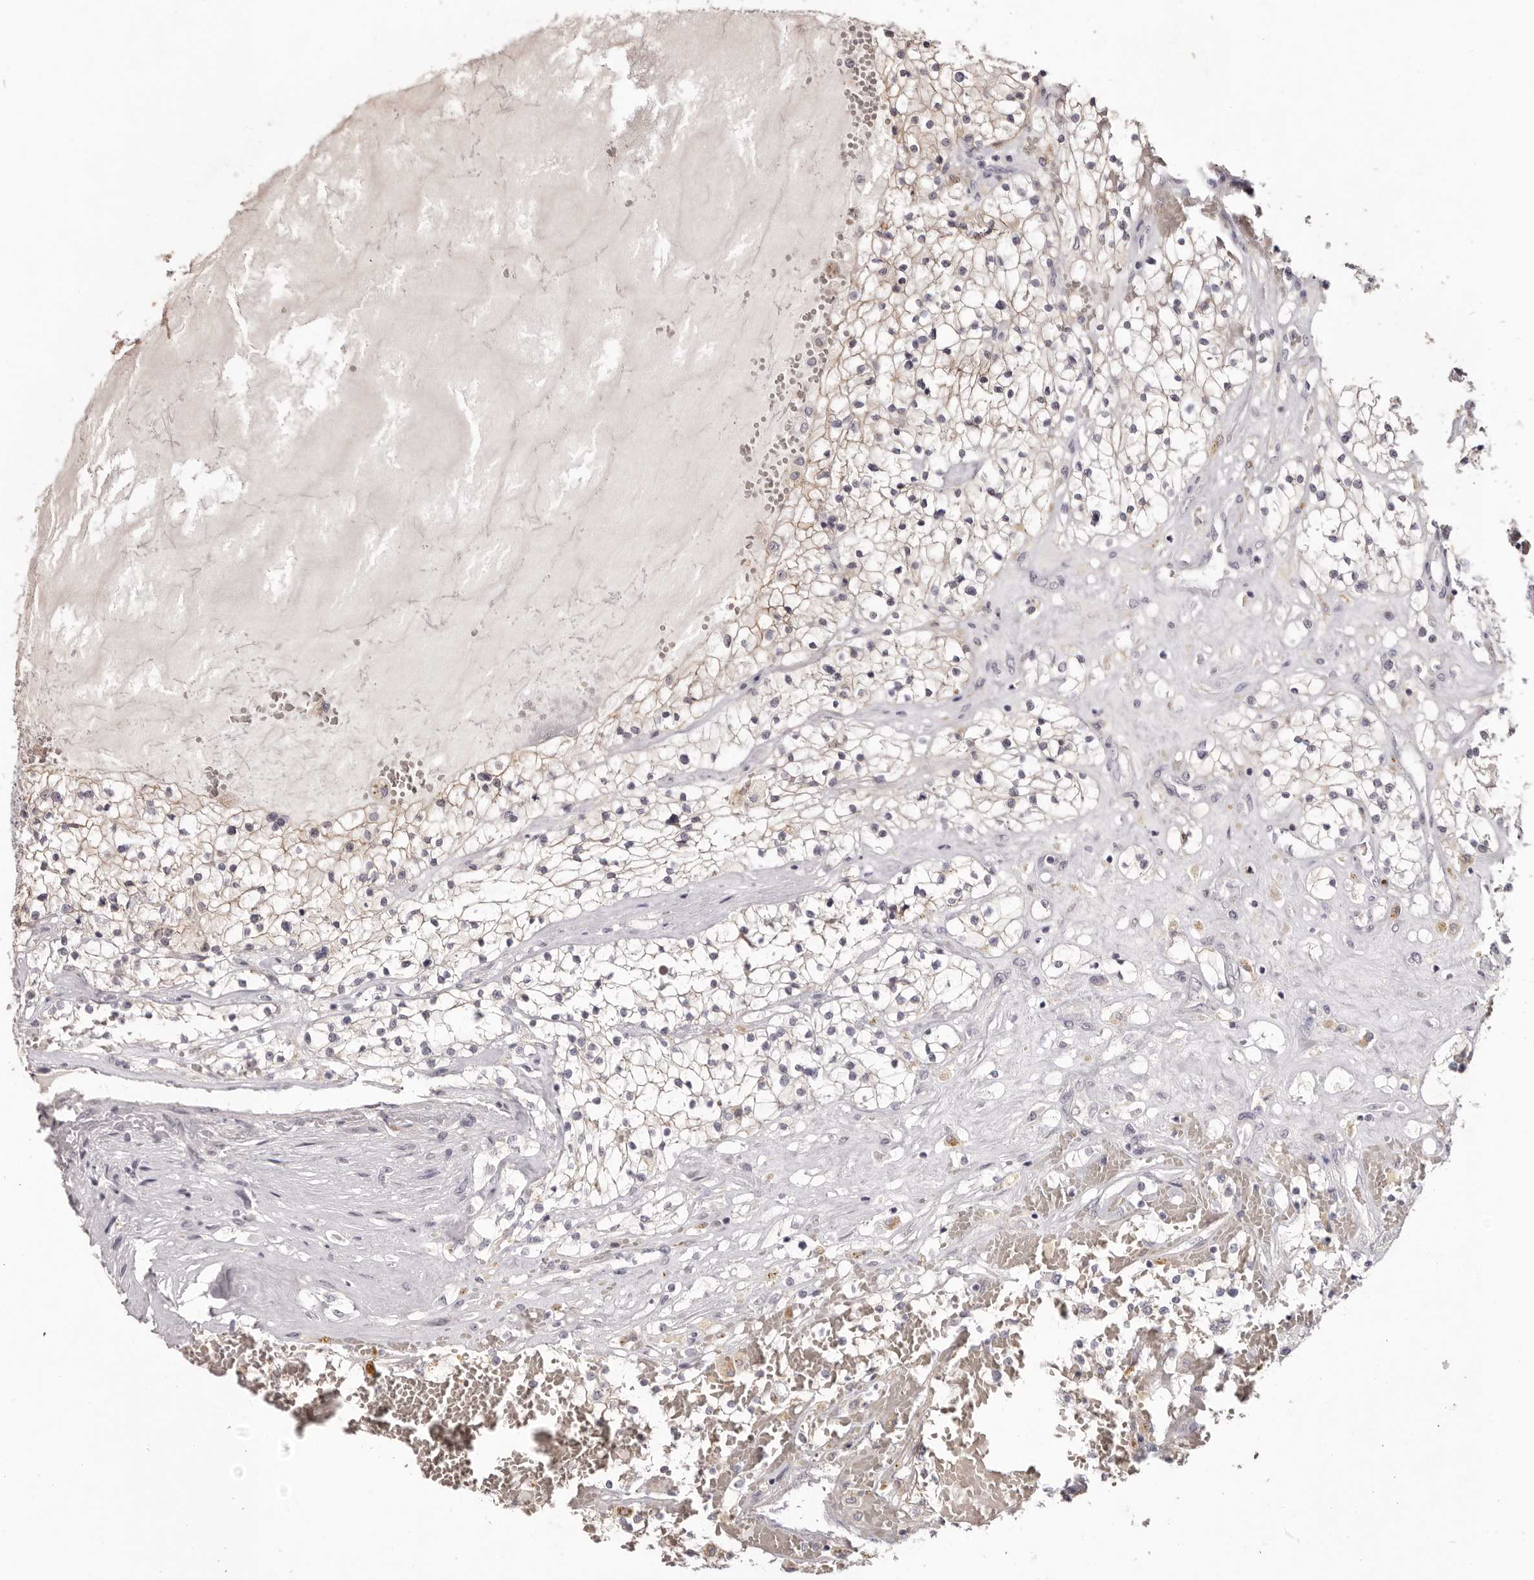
{"staining": {"intensity": "weak", "quantity": "25%-75%", "location": "cytoplasmic/membranous"}, "tissue": "renal cancer", "cell_type": "Tumor cells", "image_type": "cancer", "snomed": [{"axis": "morphology", "description": "Normal tissue, NOS"}, {"axis": "morphology", "description": "Adenocarcinoma, NOS"}, {"axis": "topography", "description": "Kidney"}], "caption": "There is low levels of weak cytoplasmic/membranous positivity in tumor cells of adenocarcinoma (renal), as demonstrated by immunohistochemical staining (brown color).", "gene": "PCDHB6", "patient": {"sex": "male", "age": 68}}